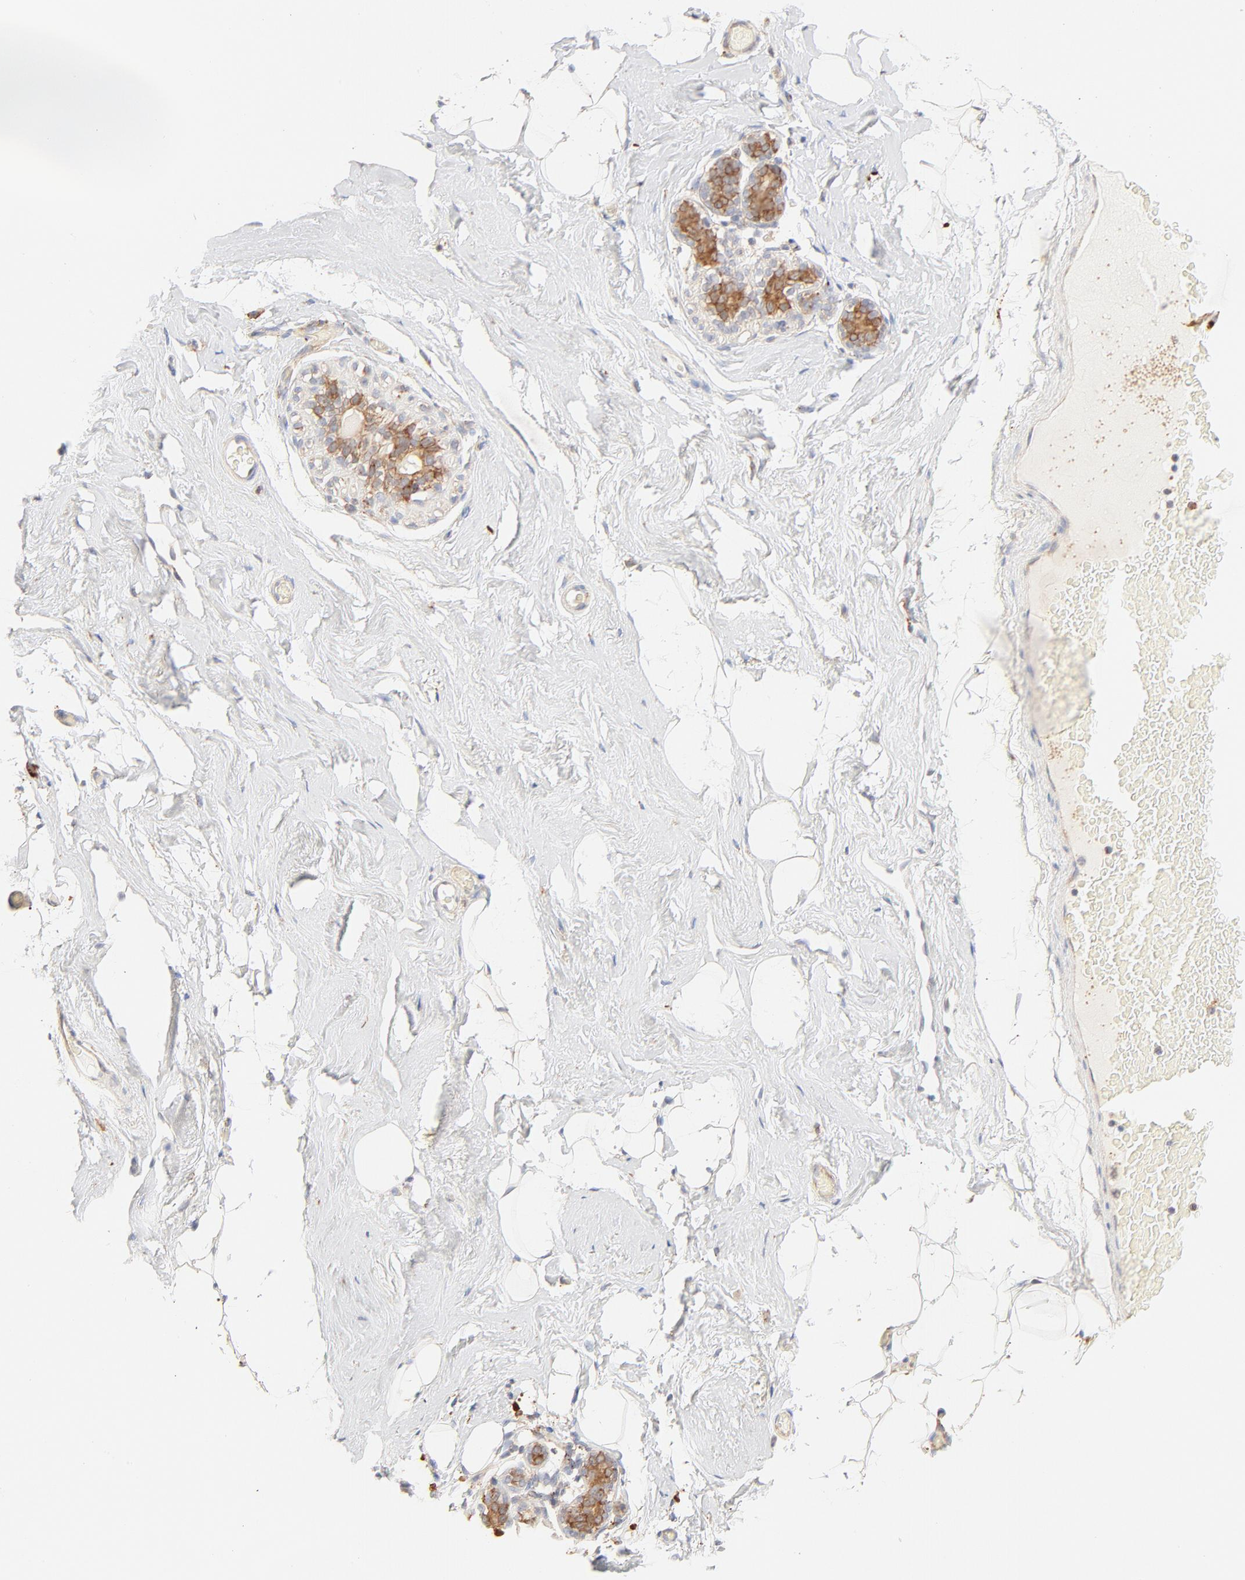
{"staining": {"intensity": "negative", "quantity": "none", "location": "none"}, "tissue": "breast", "cell_type": "Adipocytes", "image_type": "normal", "snomed": [{"axis": "morphology", "description": "Normal tissue, NOS"}, {"axis": "topography", "description": "Breast"}, {"axis": "topography", "description": "Soft tissue"}], "caption": "The photomicrograph exhibits no significant staining in adipocytes of breast. Brightfield microscopy of immunohistochemistry (IHC) stained with DAB (brown) and hematoxylin (blue), captured at high magnification.", "gene": "PARP12", "patient": {"sex": "female", "age": 75}}